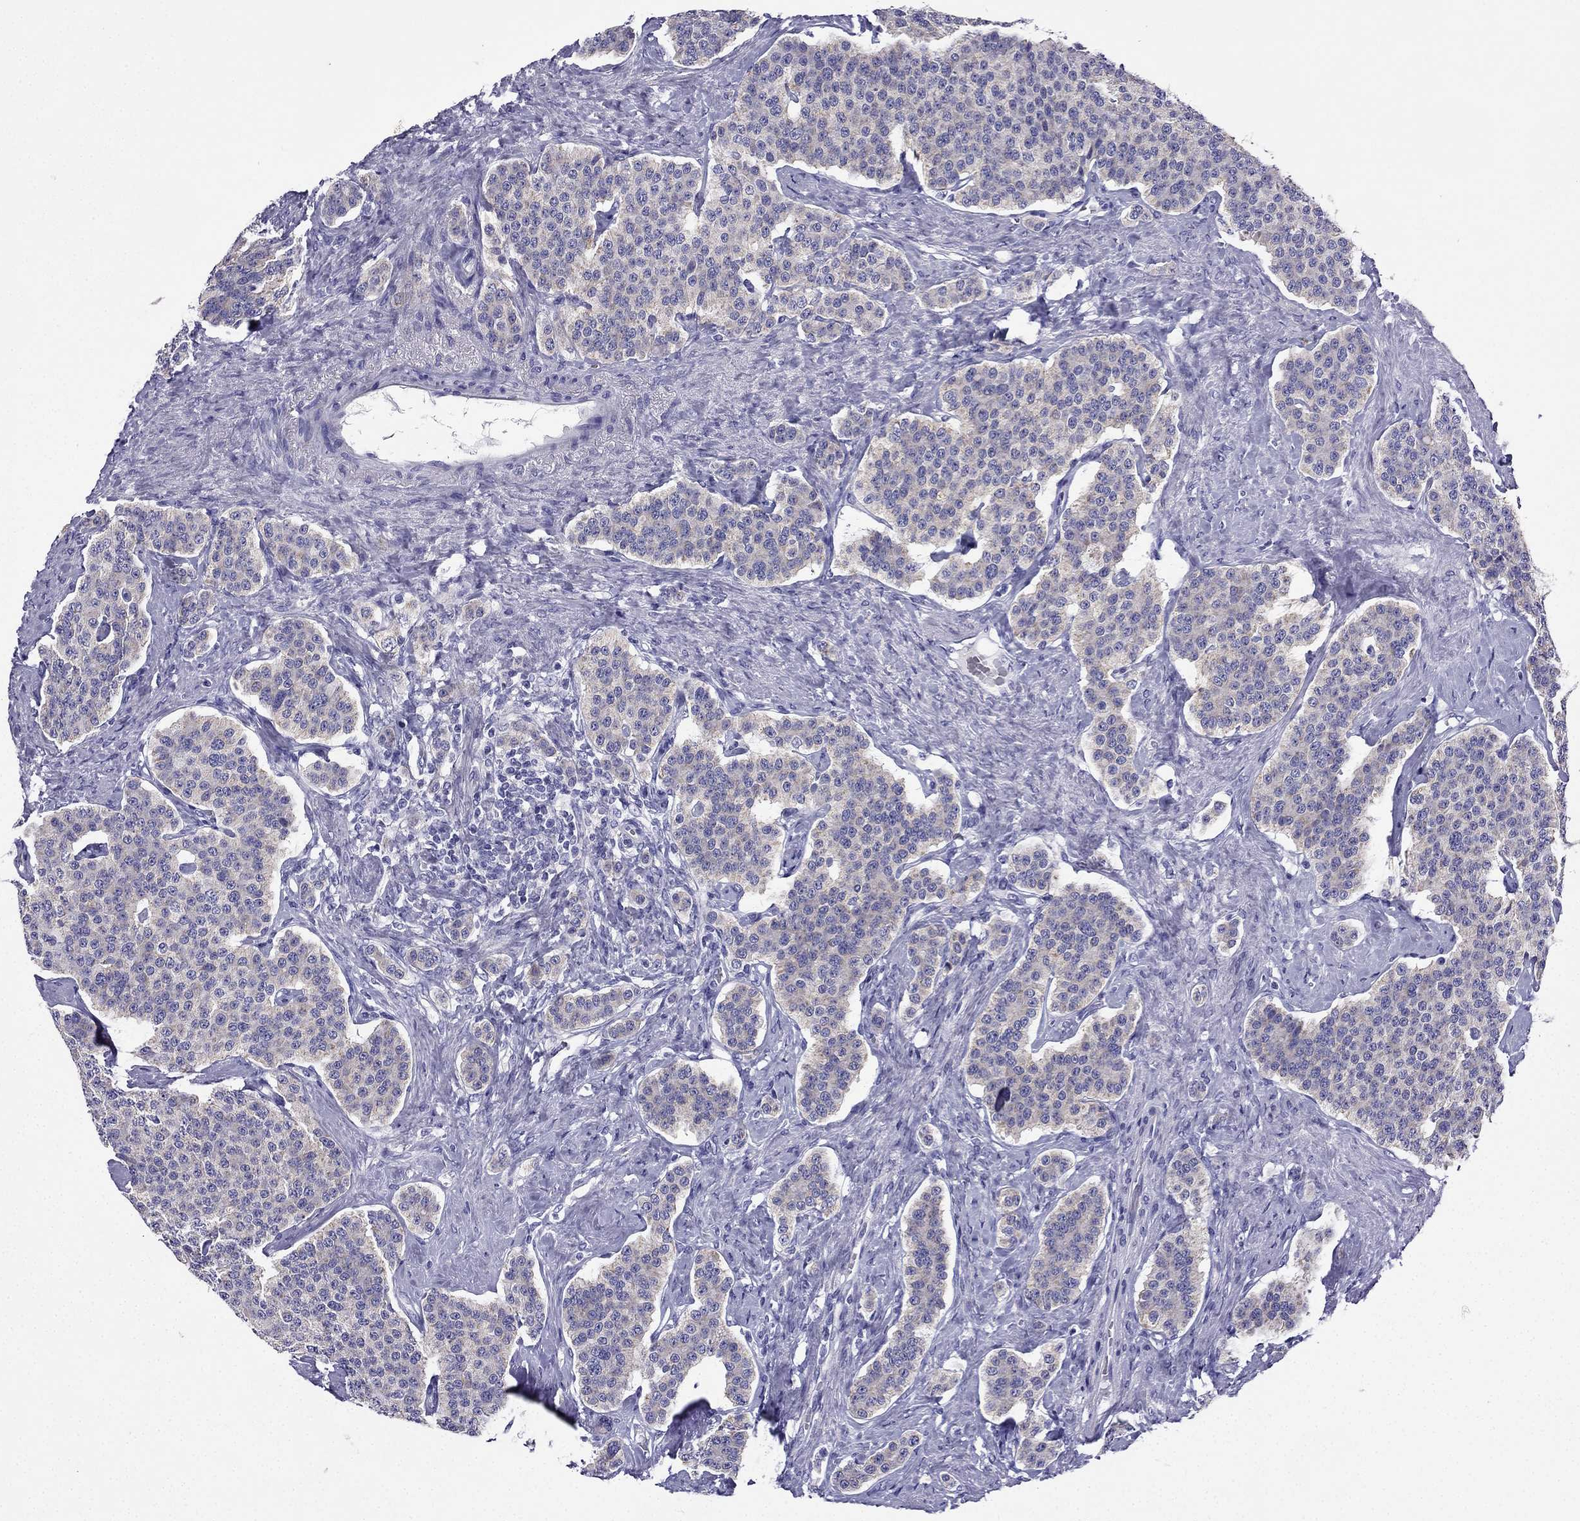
{"staining": {"intensity": "weak", "quantity": "<25%", "location": "cytoplasmic/membranous"}, "tissue": "carcinoid", "cell_type": "Tumor cells", "image_type": "cancer", "snomed": [{"axis": "morphology", "description": "Carcinoid, malignant, NOS"}, {"axis": "topography", "description": "Small intestine"}], "caption": "High power microscopy histopathology image of an immunohistochemistry micrograph of malignant carcinoid, revealing no significant staining in tumor cells.", "gene": "KIF5A", "patient": {"sex": "female", "age": 58}}